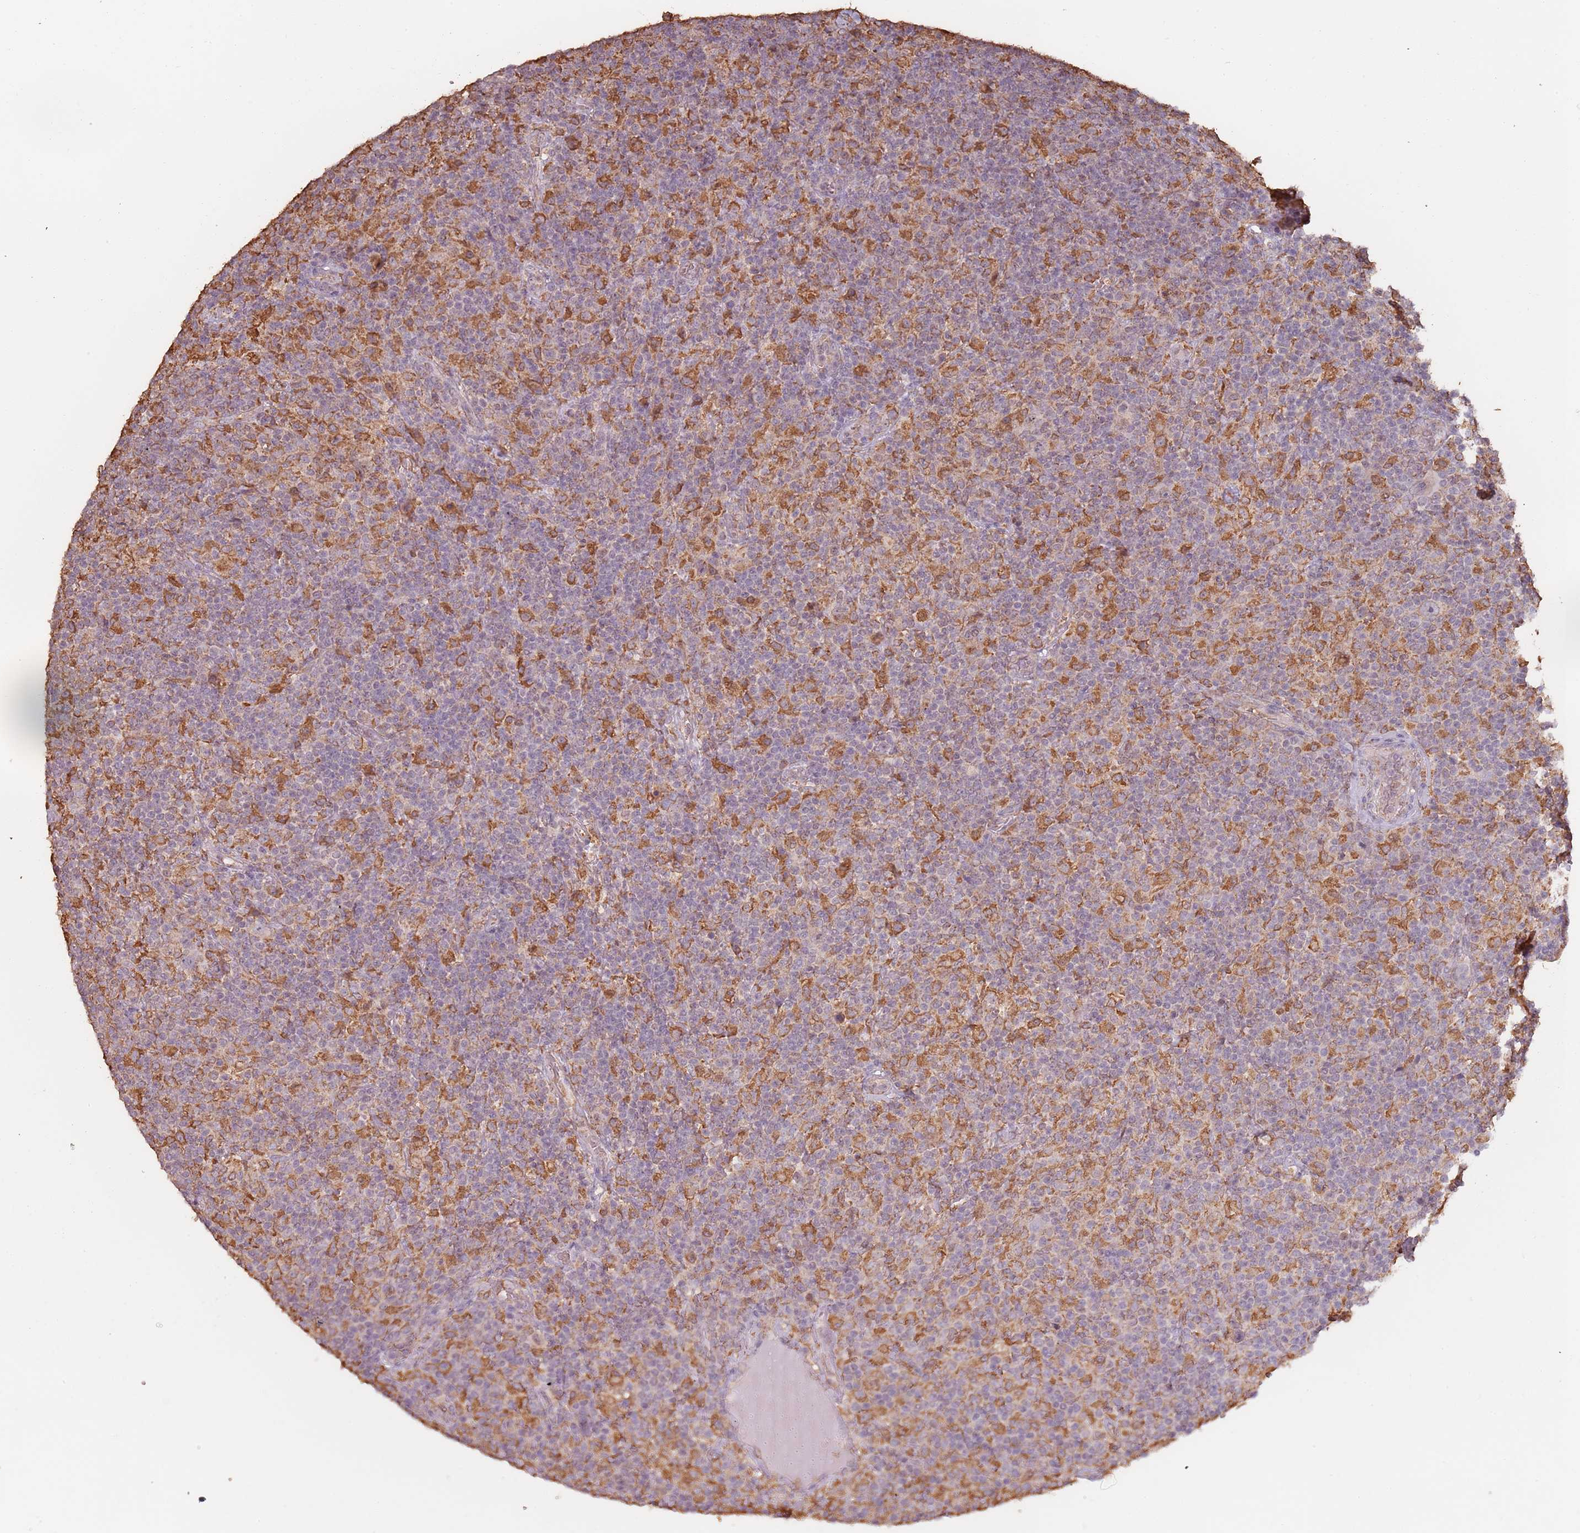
{"staining": {"intensity": "weak", "quantity": "<25%", "location": "cytoplasmic/membranous"}, "tissue": "lymphoma", "cell_type": "Tumor cells", "image_type": "cancer", "snomed": [{"axis": "morphology", "description": "Hodgkin's disease, NOS"}, {"axis": "topography", "description": "Lymph node"}], "caption": "Human lymphoma stained for a protein using immunohistochemistry (IHC) displays no staining in tumor cells.", "gene": "ATOSB", "patient": {"sex": "male", "age": 70}}